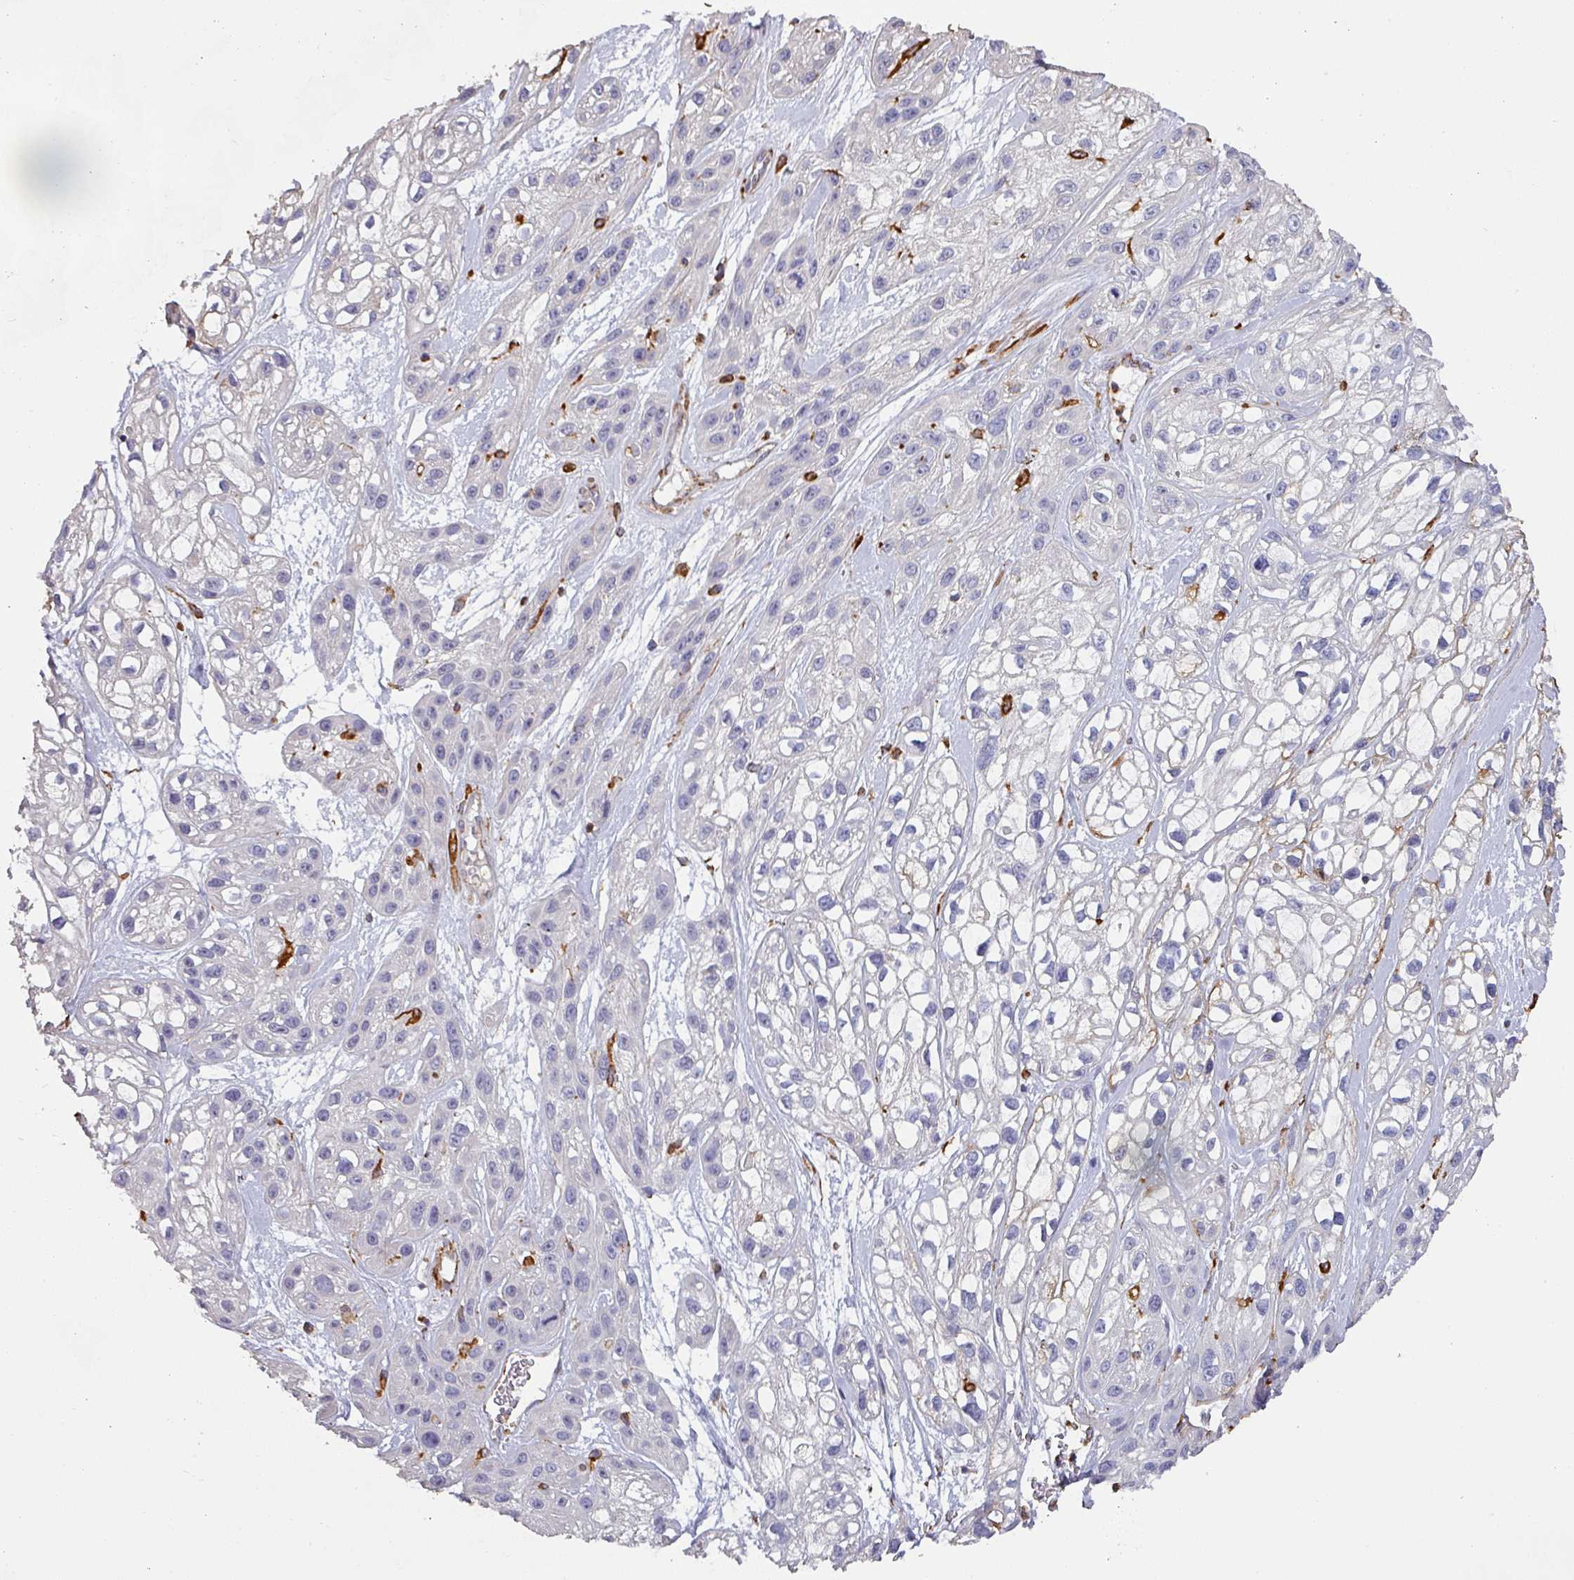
{"staining": {"intensity": "negative", "quantity": "none", "location": "none"}, "tissue": "skin cancer", "cell_type": "Tumor cells", "image_type": "cancer", "snomed": [{"axis": "morphology", "description": "Squamous cell carcinoma, NOS"}, {"axis": "topography", "description": "Skin"}], "caption": "Immunohistochemistry micrograph of squamous cell carcinoma (skin) stained for a protein (brown), which displays no staining in tumor cells.", "gene": "ZNF280C", "patient": {"sex": "male", "age": 82}}